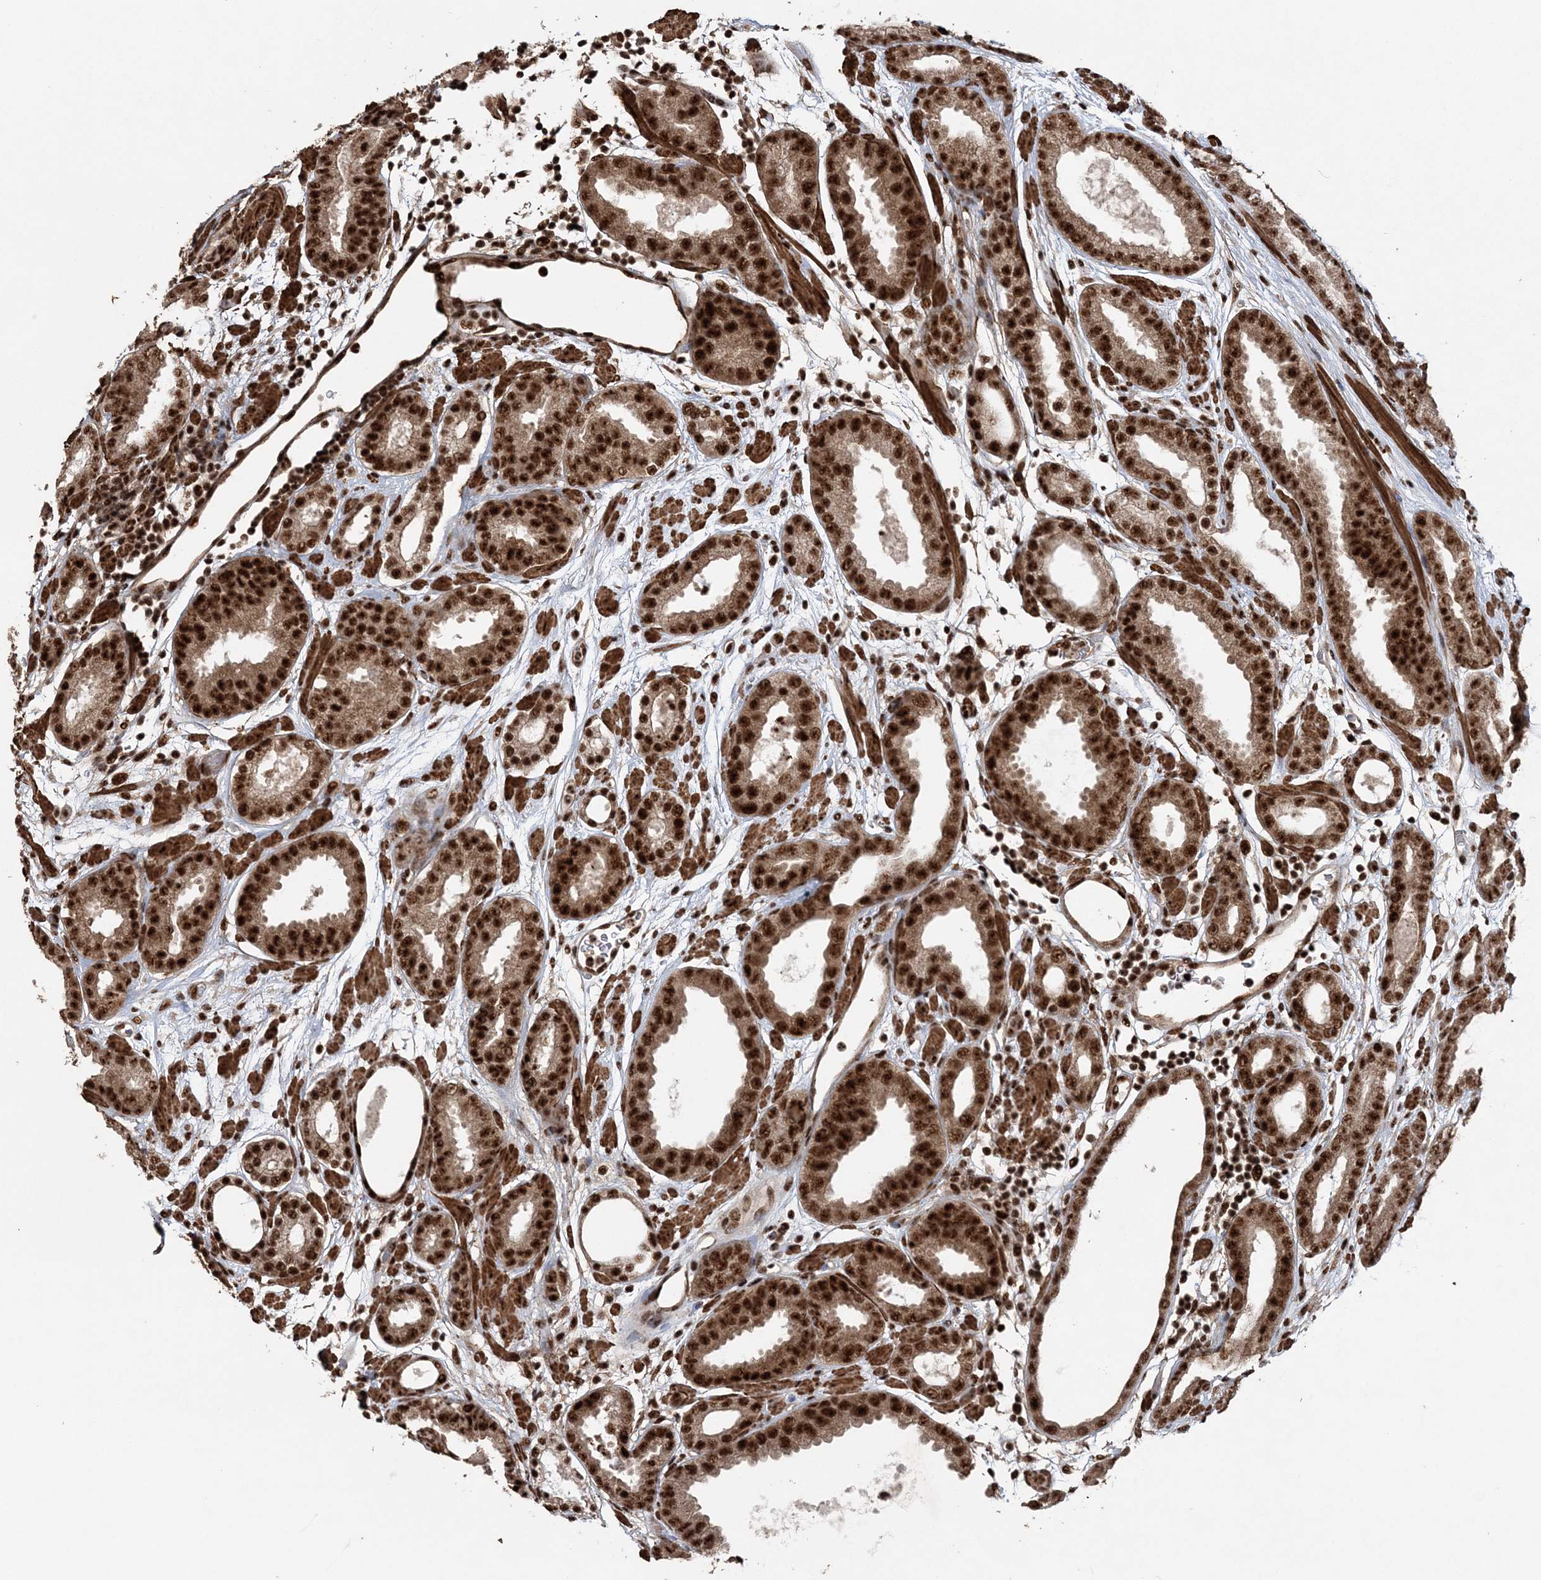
{"staining": {"intensity": "strong", "quantity": ">75%", "location": "cytoplasmic/membranous,nuclear"}, "tissue": "prostate cancer", "cell_type": "Tumor cells", "image_type": "cancer", "snomed": [{"axis": "morphology", "description": "Adenocarcinoma, Low grade"}, {"axis": "topography", "description": "Prostate"}], "caption": "DAB (3,3'-diaminobenzidine) immunohistochemical staining of prostate low-grade adenocarcinoma reveals strong cytoplasmic/membranous and nuclear protein expression in approximately >75% of tumor cells. The staining was performed using DAB, with brown indicating positive protein expression. Nuclei are stained blue with hematoxylin.", "gene": "EXOSC8", "patient": {"sex": "male", "age": 69}}